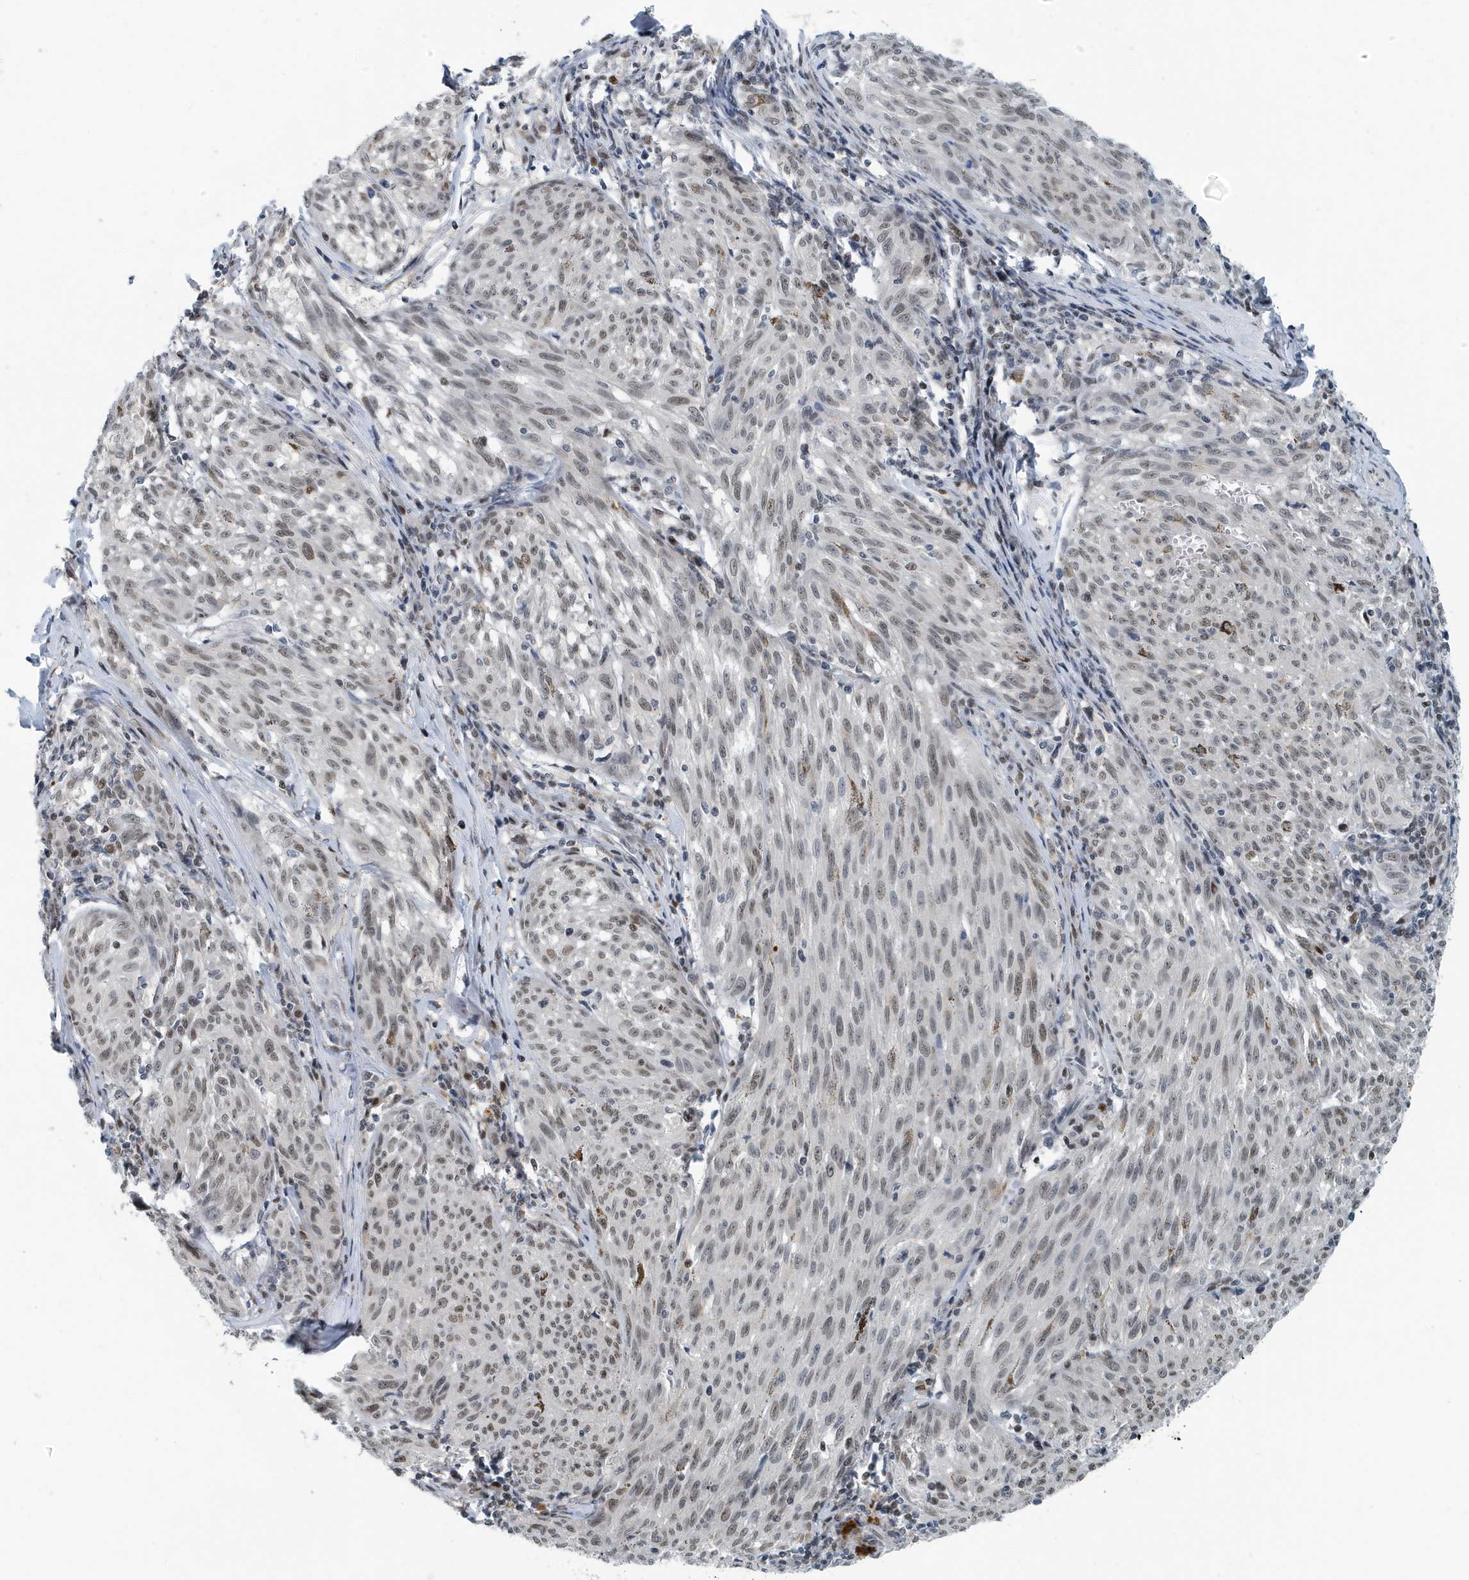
{"staining": {"intensity": "weak", "quantity": ">75%", "location": "nuclear"}, "tissue": "melanoma", "cell_type": "Tumor cells", "image_type": "cancer", "snomed": [{"axis": "morphology", "description": "Malignant melanoma, NOS"}, {"axis": "topography", "description": "Skin"}], "caption": "Immunohistochemistry of malignant melanoma displays low levels of weak nuclear expression in about >75% of tumor cells.", "gene": "KIF15", "patient": {"sex": "female", "age": 72}}